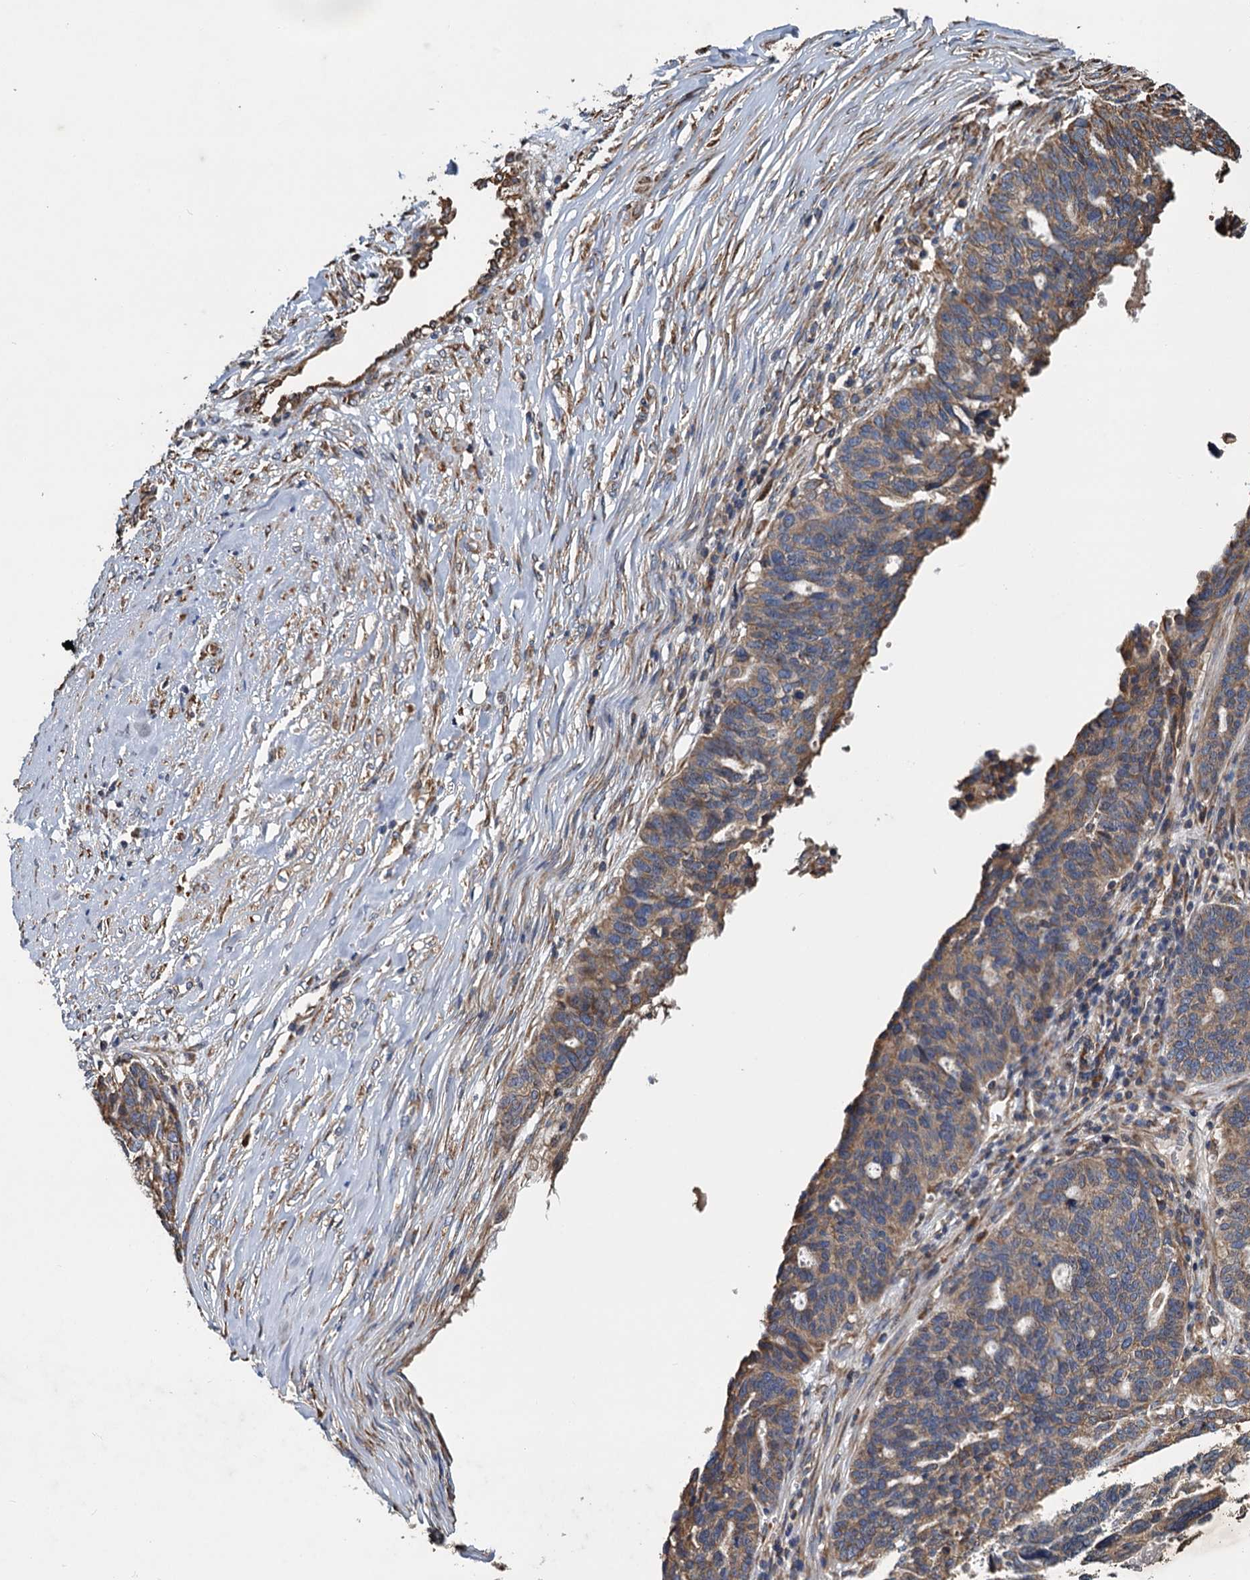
{"staining": {"intensity": "moderate", "quantity": ">75%", "location": "cytoplasmic/membranous"}, "tissue": "ovarian cancer", "cell_type": "Tumor cells", "image_type": "cancer", "snomed": [{"axis": "morphology", "description": "Cystadenocarcinoma, serous, NOS"}, {"axis": "topography", "description": "Ovary"}], "caption": "Serous cystadenocarcinoma (ovarian) stained for a protein (brown) displays moderate cytoplasmic/membranous positive positivity in about >75% of tumor cells.", "gene": "LINS1", "patient": {"sex": "female", "age": 59}}